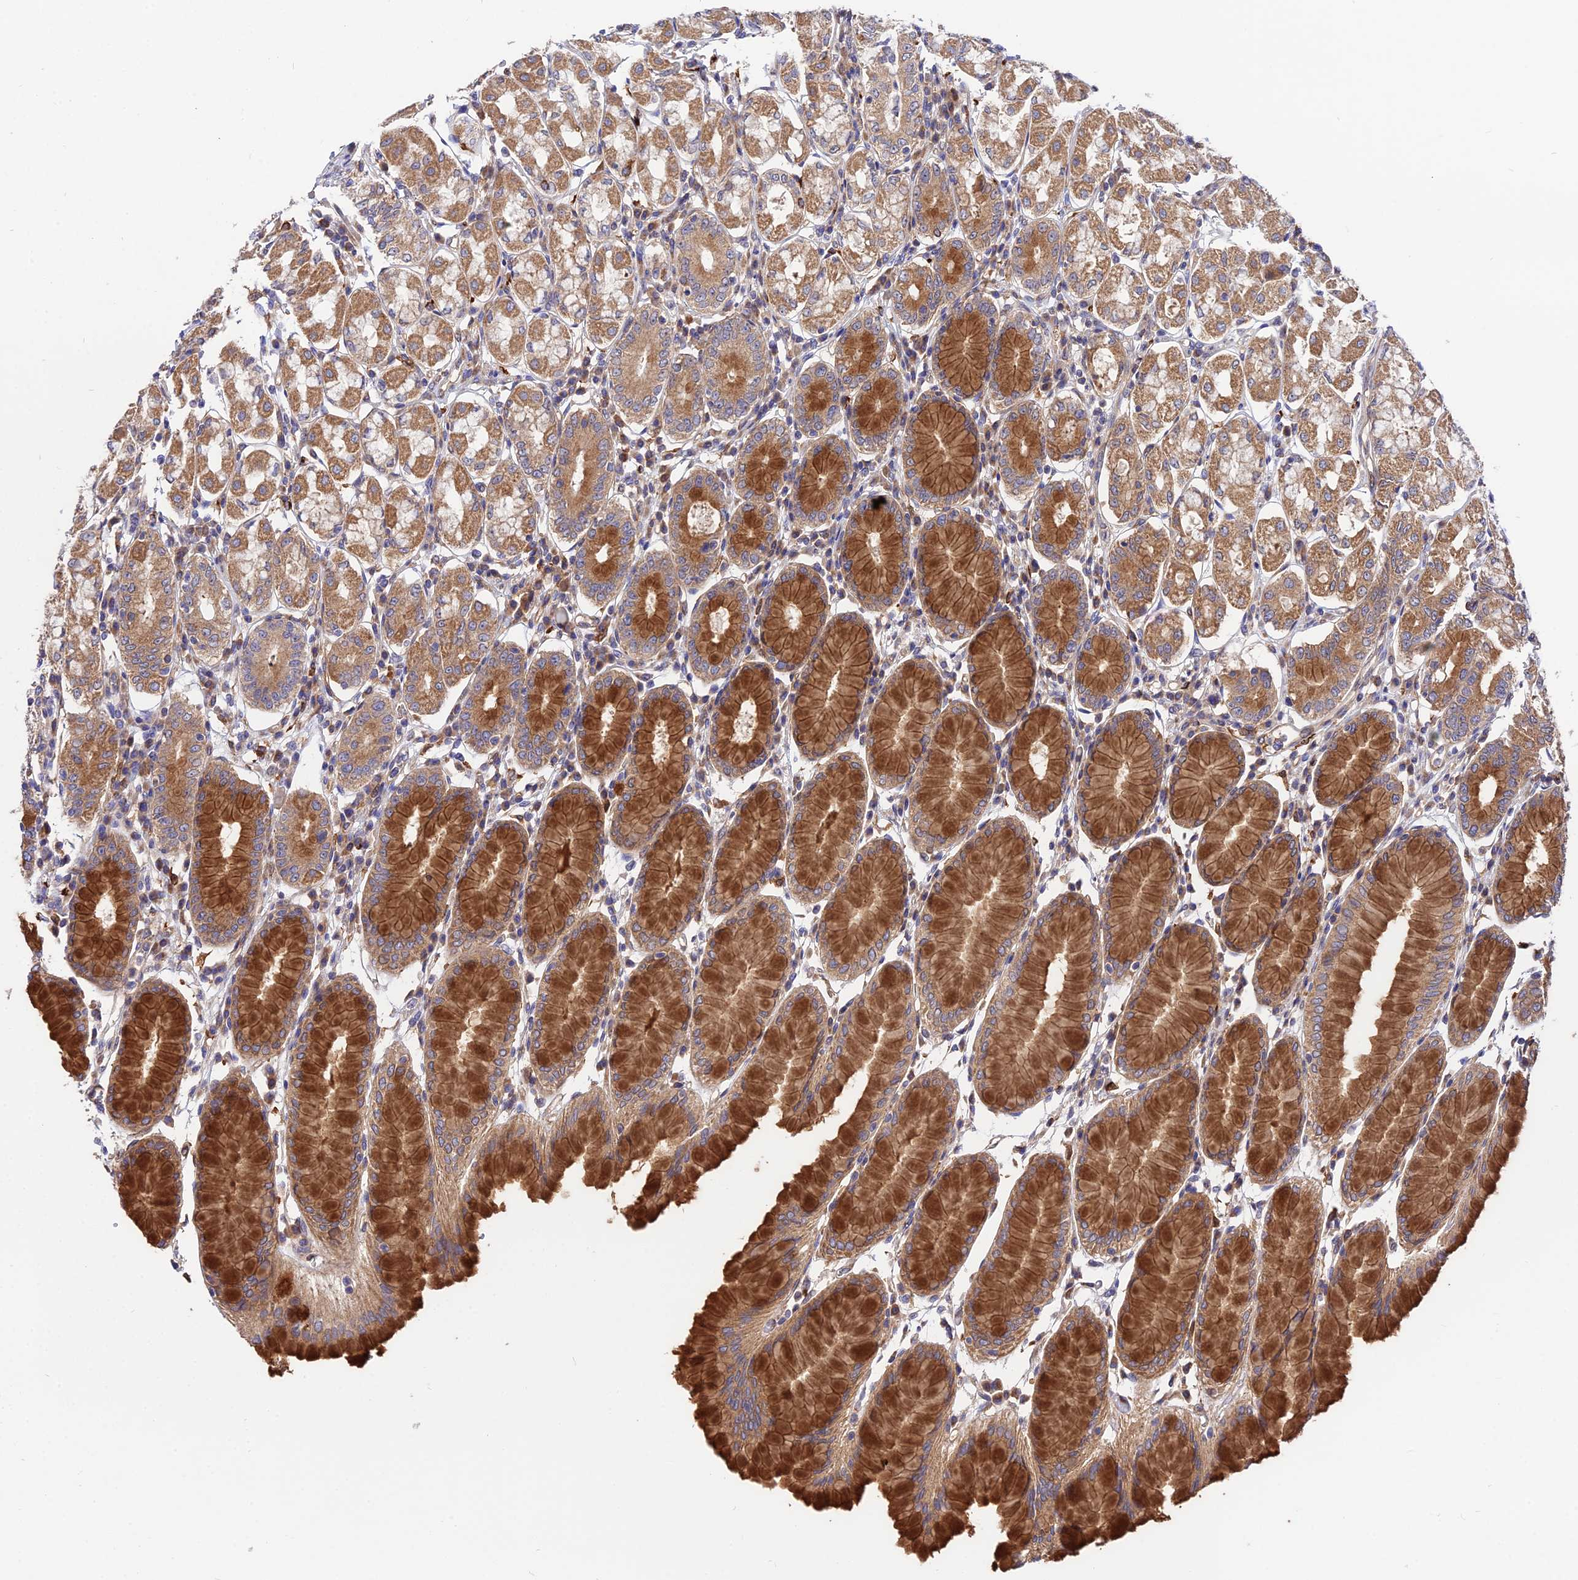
{"staining": {"intensity": "strong", "quantity": ">75%", "location": "cytoplasmic/membranous"}, "tissue": "stomach", "cell_type": "Glandular cells", "image_type": "normal", "snomed": [{"axis": "morphology", "description": "Normal tissue, NOS"}, {"axis": "topography", "description": "Stomach"}, {"axis": "topography", "description": "Stomach, lower"}], "caption": "This is a histology image of immunohistochemistry (IHC) staining of benign stomach, which shows strong expression in the cytoplasmic/membranous of glandular cells.", "gene": "CDC37L1", "patient": {"sex": "female", "age": 56}}